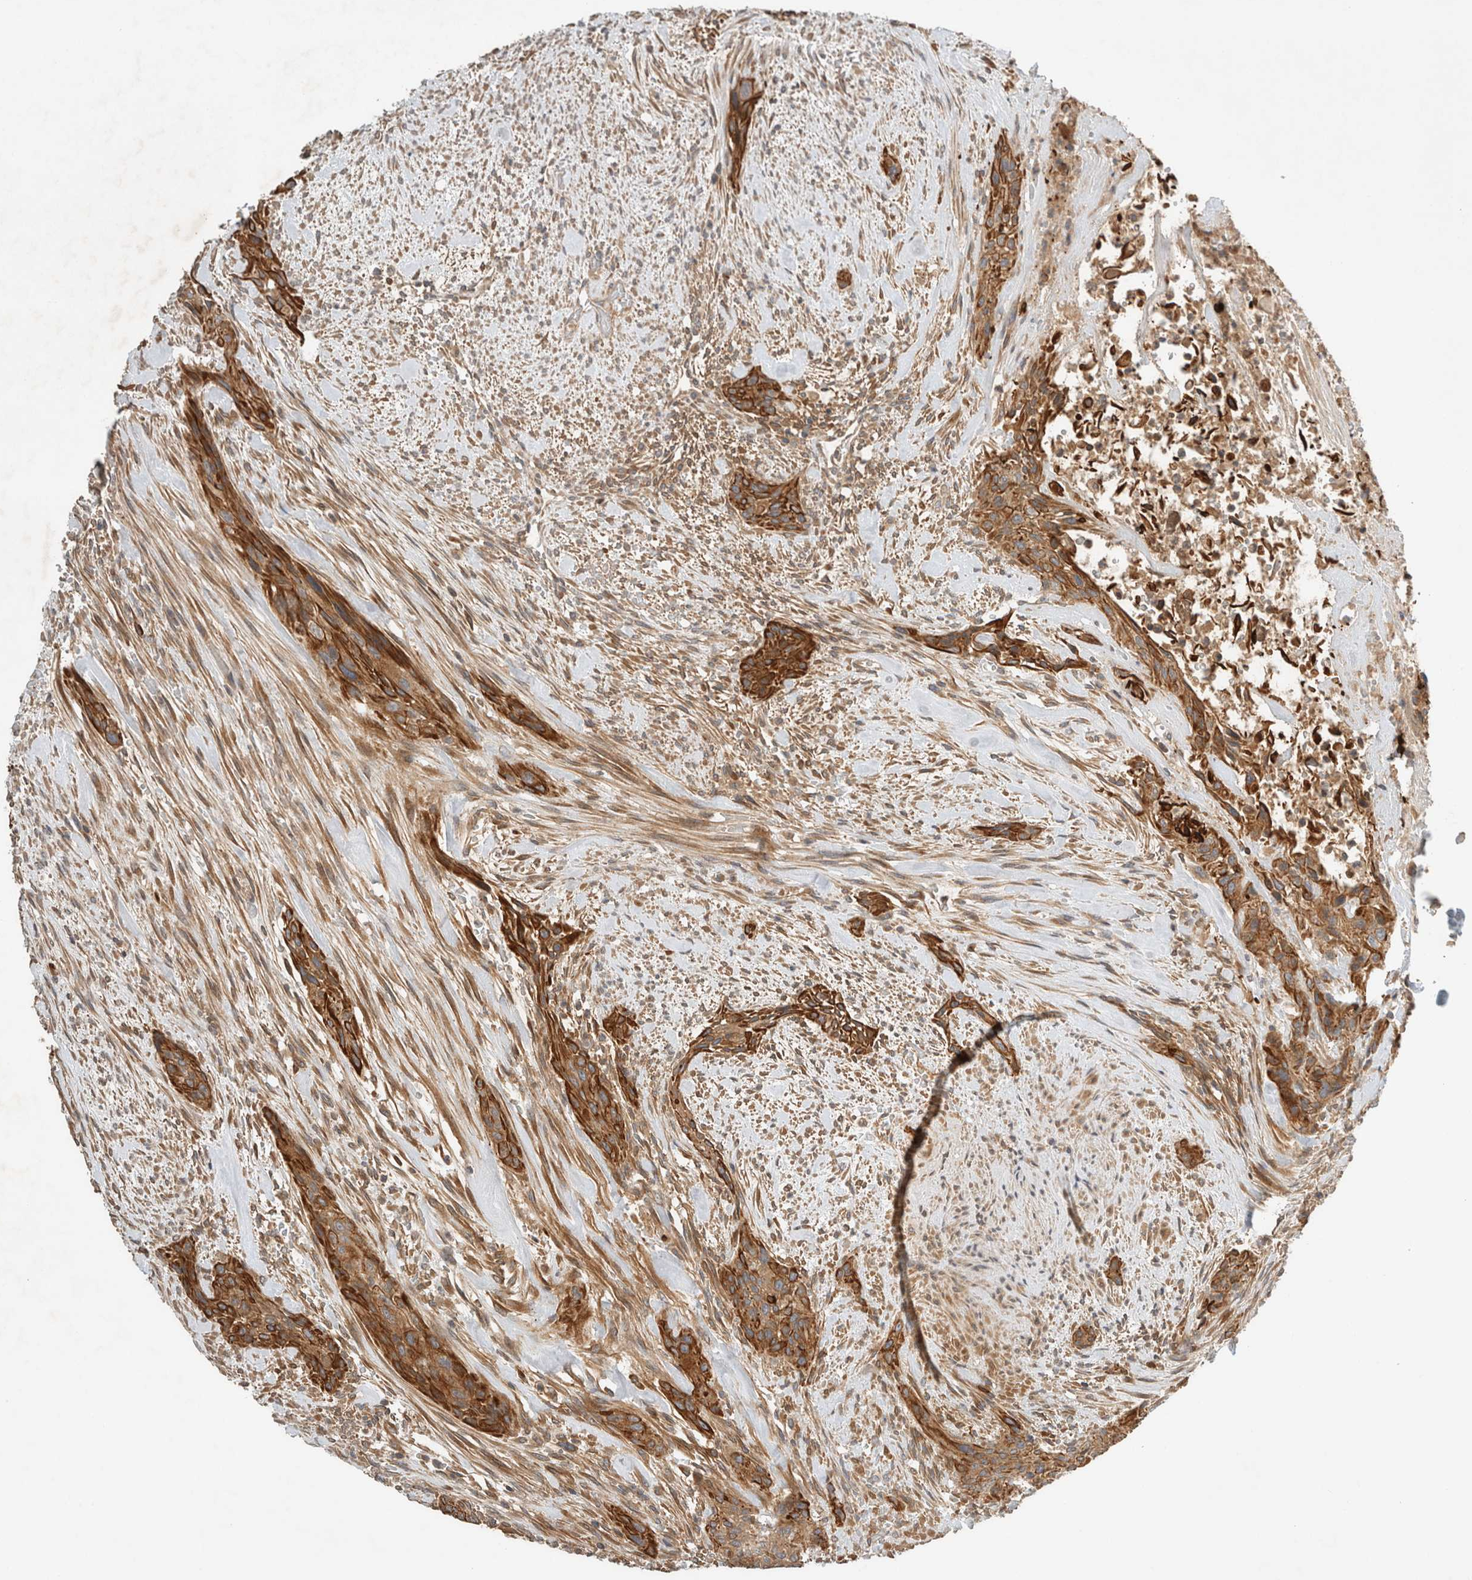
{"staining": {"intensity": "strong", "quantity": ">75%", "location": "cytoplasmic/membranous"}, "tissue": "urothelial cancer", "cell_type": "Tumor cells", "image_type": "cancer", "snomed": [{"axis": "morphology", "description": "Urothelial carcinoma, High grade"}, {"axis": "topography", "description": "Urinary bladder"}], "caption": "Immunohistochemical staining of human high-grade urothelial carcinoma displays high levels of strong cytoplasmic/membranous staining in about >75% of tumor cells. (IHC, brightfield microscopy, high magnification).", "gene": "ARMC9", "patient": {"sex": "male", "age": 35}}